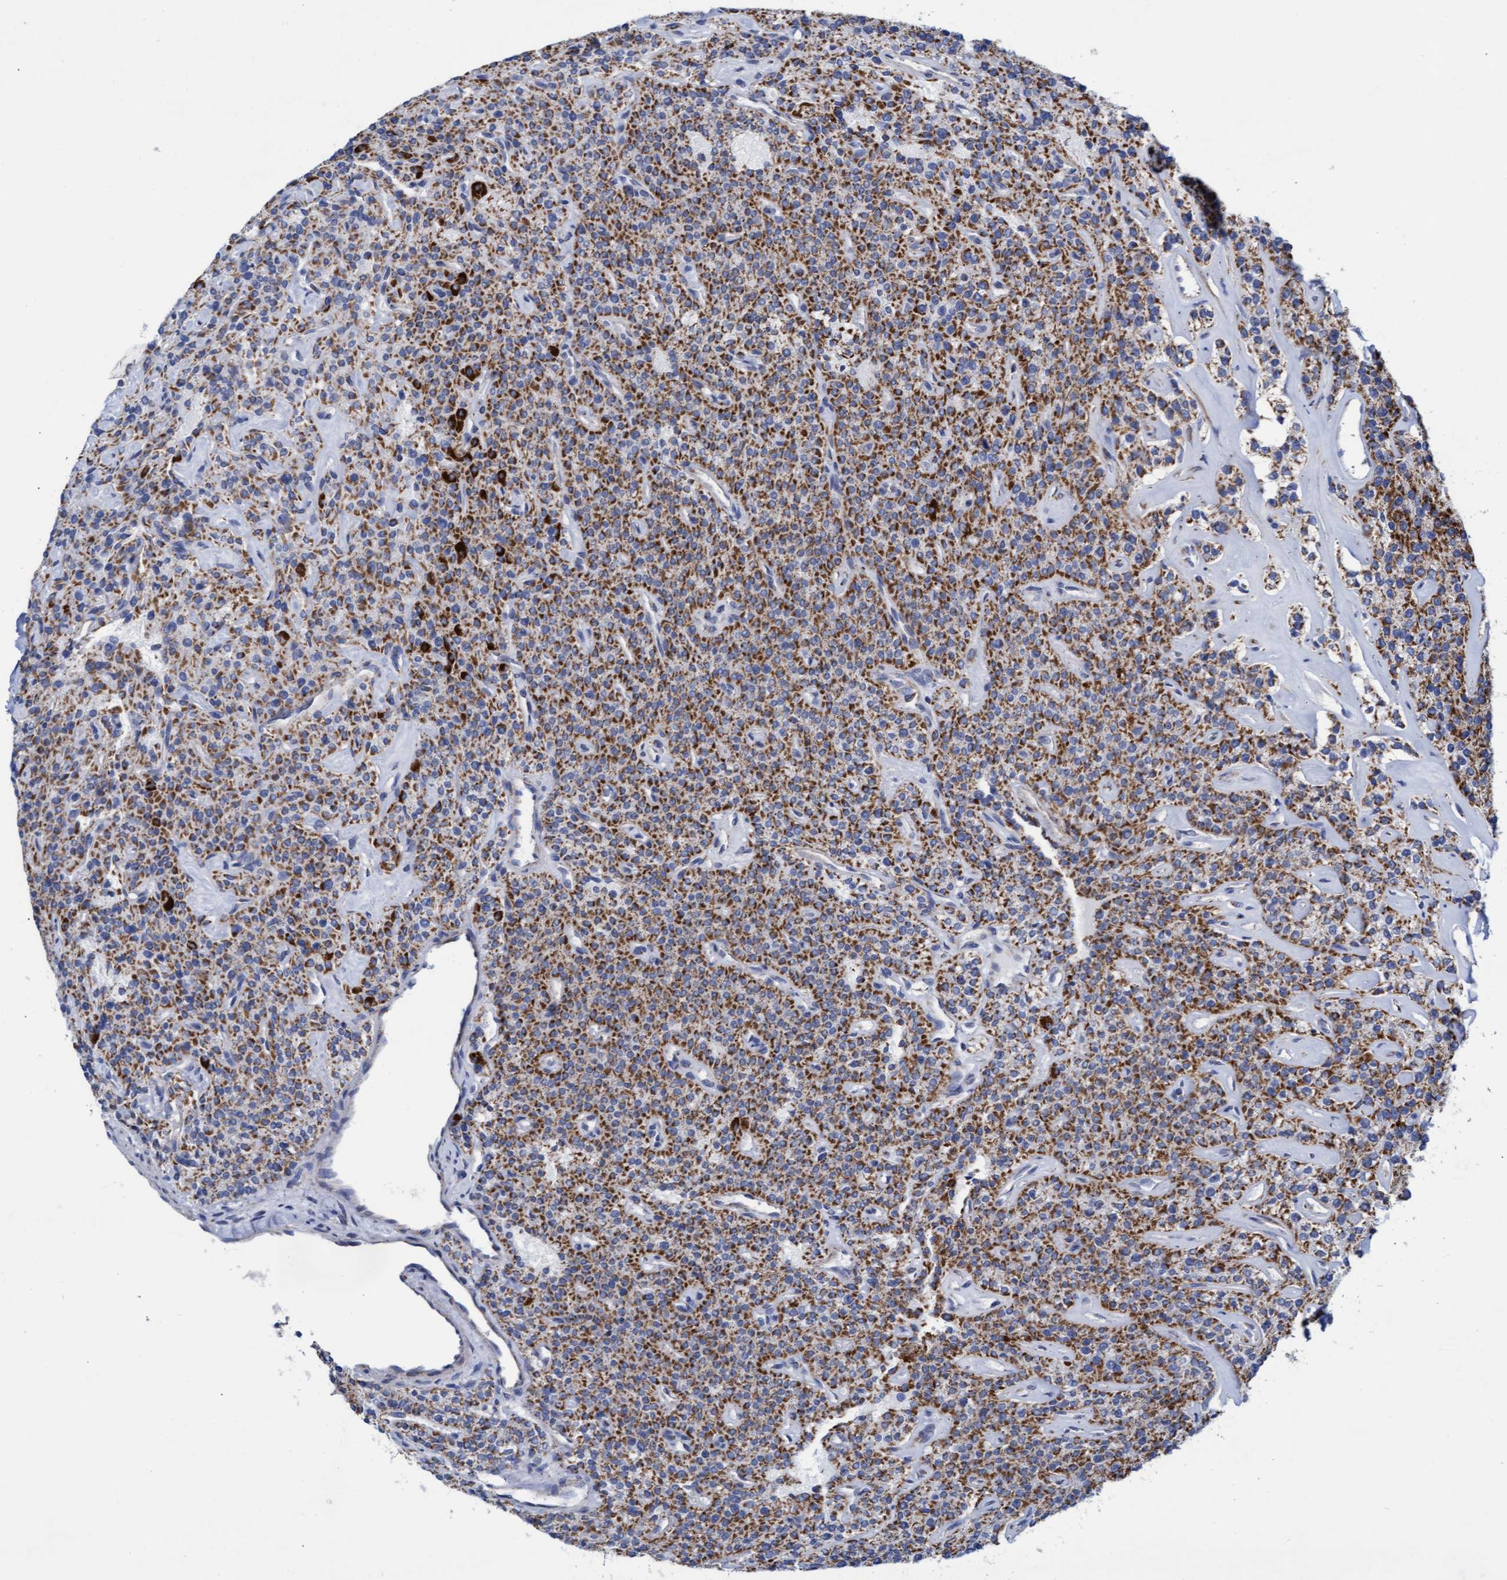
{"staining": {"intensity": "strong", "quantity": "25%-75%", "location": "cytoplasmic/membranous"}, "tissue": "parathyroid gland", "cell_type": "Glandular cells", "image_type": "normal", "snomed": [{"axis": "morphology", "description": "Normal tissue, NOS"}, {"axis": "topography", "description": "Parathyroid gland"}], "caption": "Immunohistochemistry (IHC) staining of benign parathyroid gland, which demonstrates high levels of strong cytoplasmic/membranous expression in approximately 25%-75% of glandular cells indicating strong cytoplasmic/membranous protein positivity. The staining was performed using DAB (3,3'-diaminobenzidine) (brown) for protein detection and nuclei were counterstained in hematoxylin (blue).", "gene": "ZNF750", "patient": {"sex": "male", "age": 46}}